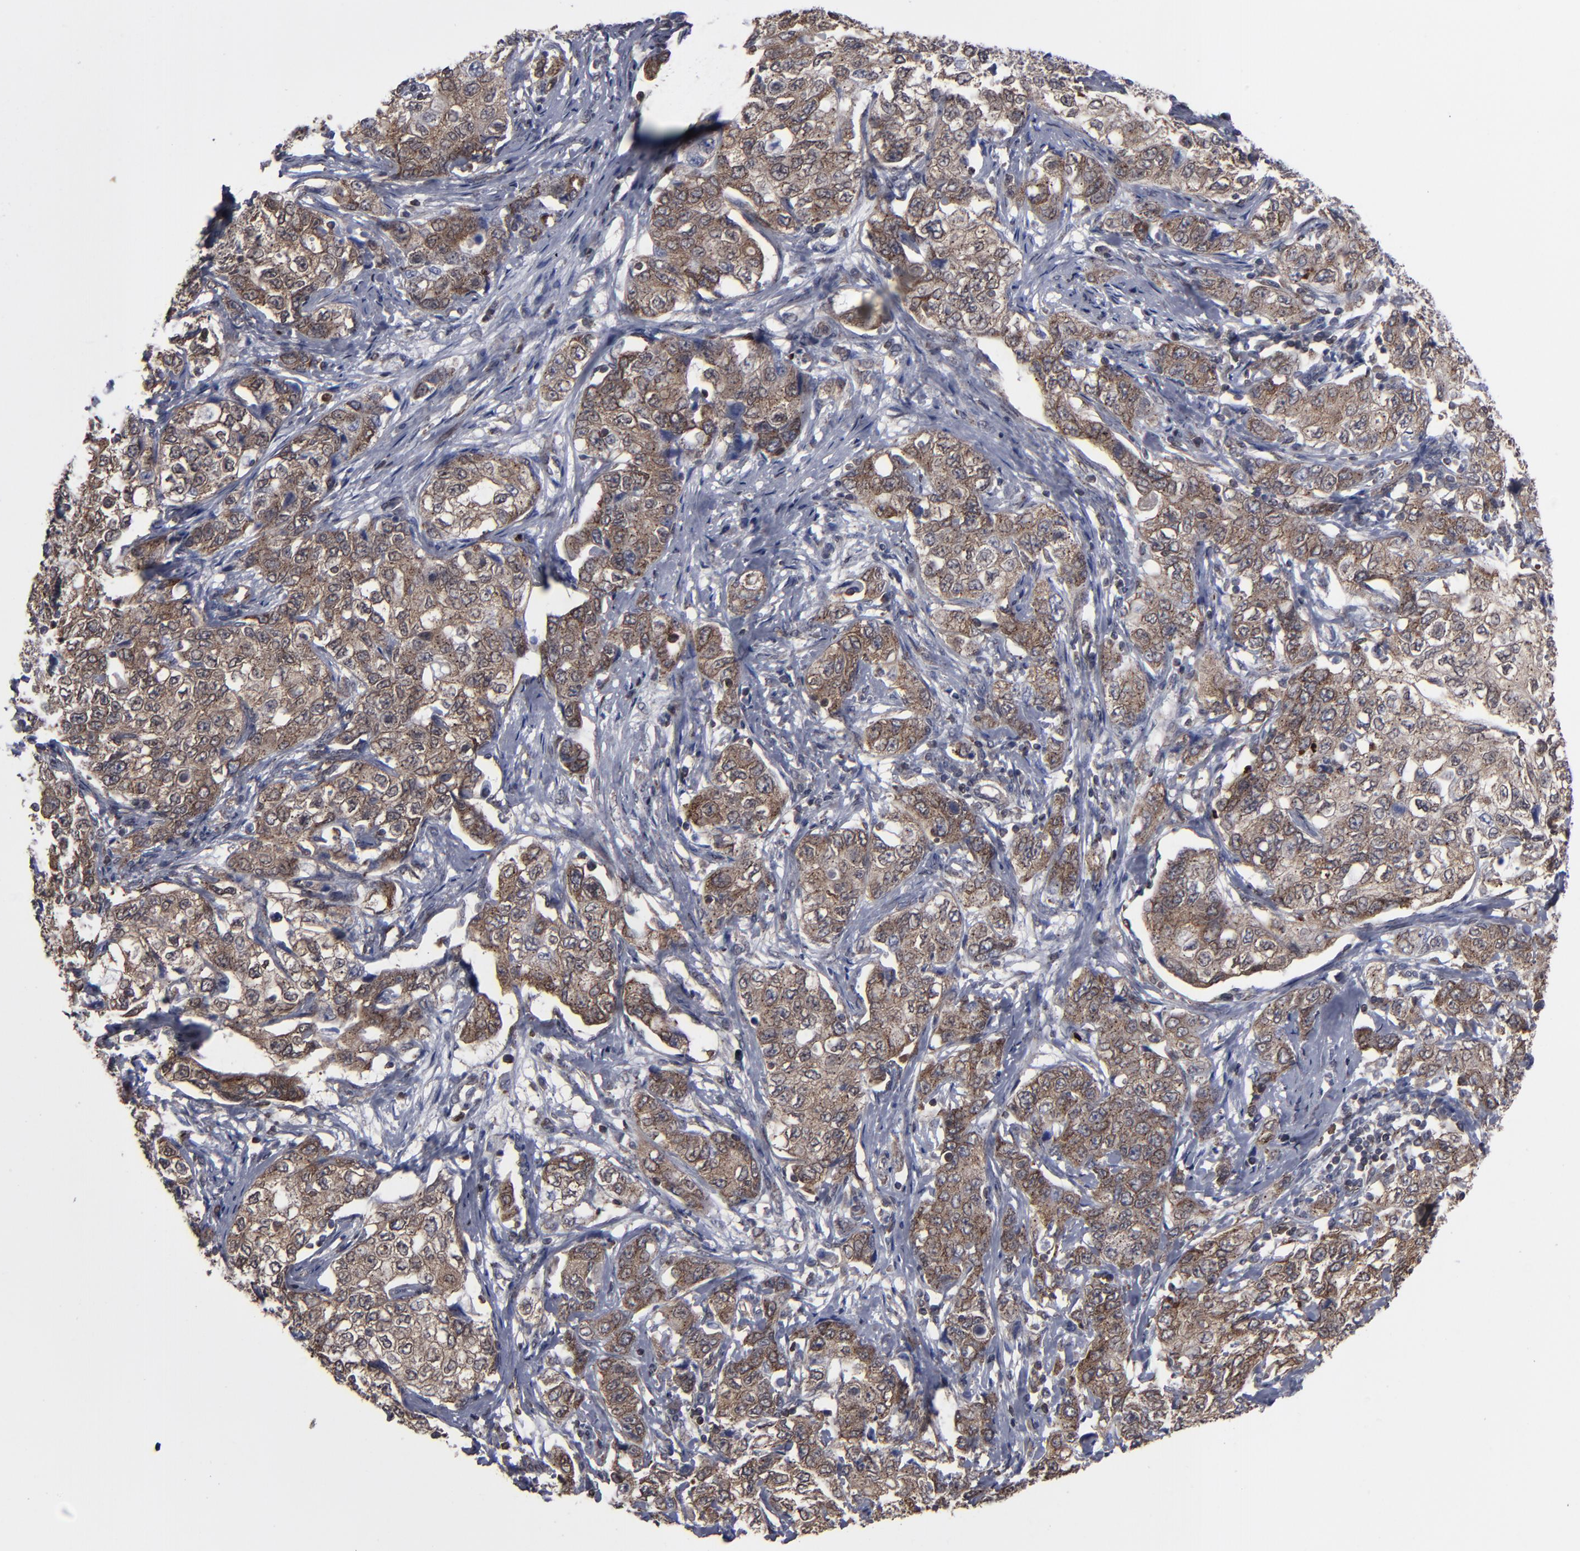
{"staining": {"intensity": "moderate", "quantity": ">75%", "location": "cytoplasmic/membranous,nuclear"}, "tissue": "stomach cancer", "cell_type": "Tumor cells", "image_type": "cancer", "snomed": [{"axis": "morphology", "description": "Adenocarcinoma, NOS"}, {"axis": "topography", "description": "Stomach"}], "caption": "DAB (3,3'-diaminobenzidine) immunohistochemical staining of human stomach cancer reveals moderate cytoplasmic/membranous and nuclear protein positivity in approximately >75% of tumor cells.", "gene": "KIAA2026", "patient": {"sex": "male", "age": 48}}